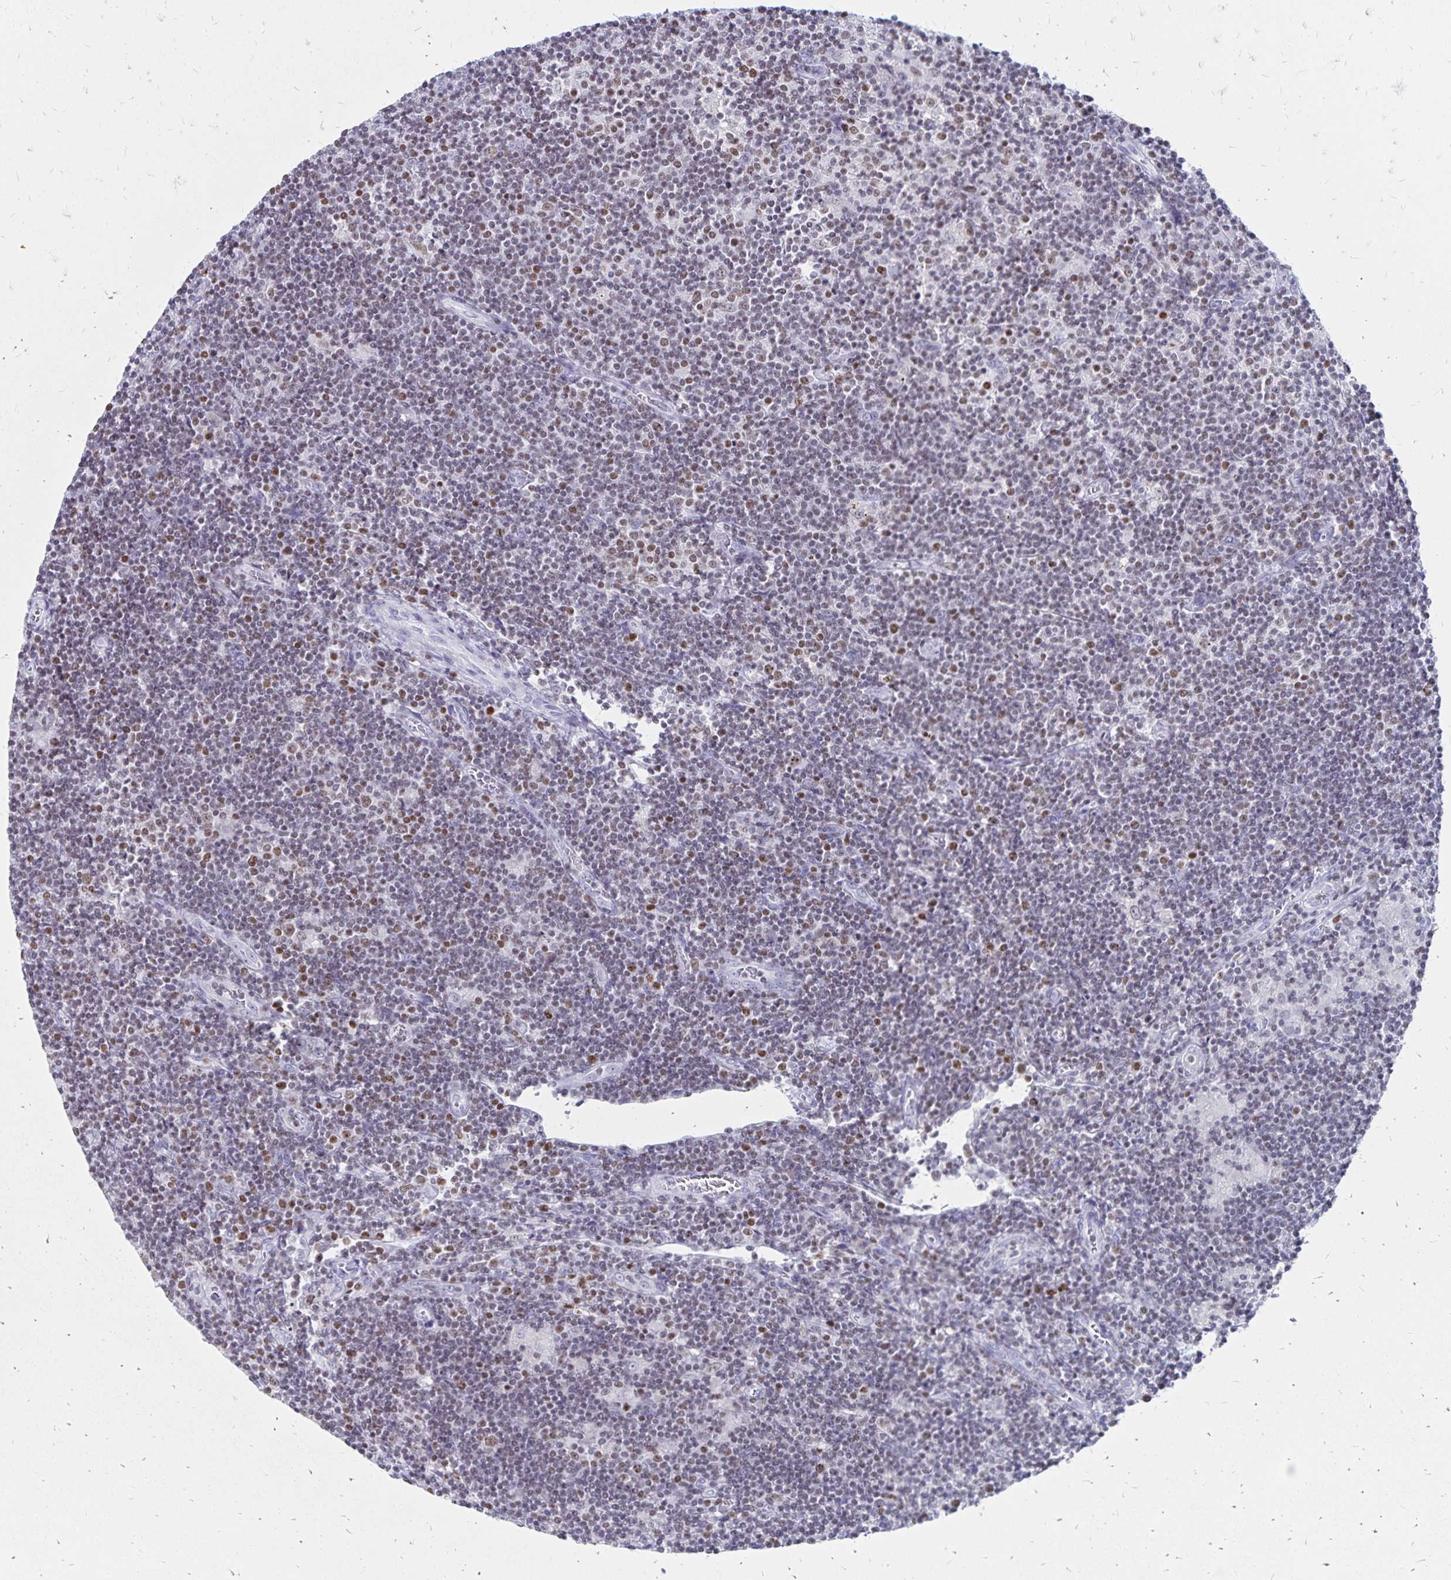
{"staining": {"intensity": "moderate", "quantity": "<25%", "location": "nuclear"}, "tissue": "lymphoma", "cell_type": "Tumor cells", "image_type": "cancer", "snomed": [{"axis": "morphology", "description": "Hodgkin's disease, NOS"}, {"axis": "topography", "description": "Lymph node"}], "caption": "Protein staining of lymphoma tissue reveals moderate nuclear positivity in approximately <25% of tumor cells.", "gene": "IKZF1", "patient": {"sex": "male", "age": 40}}